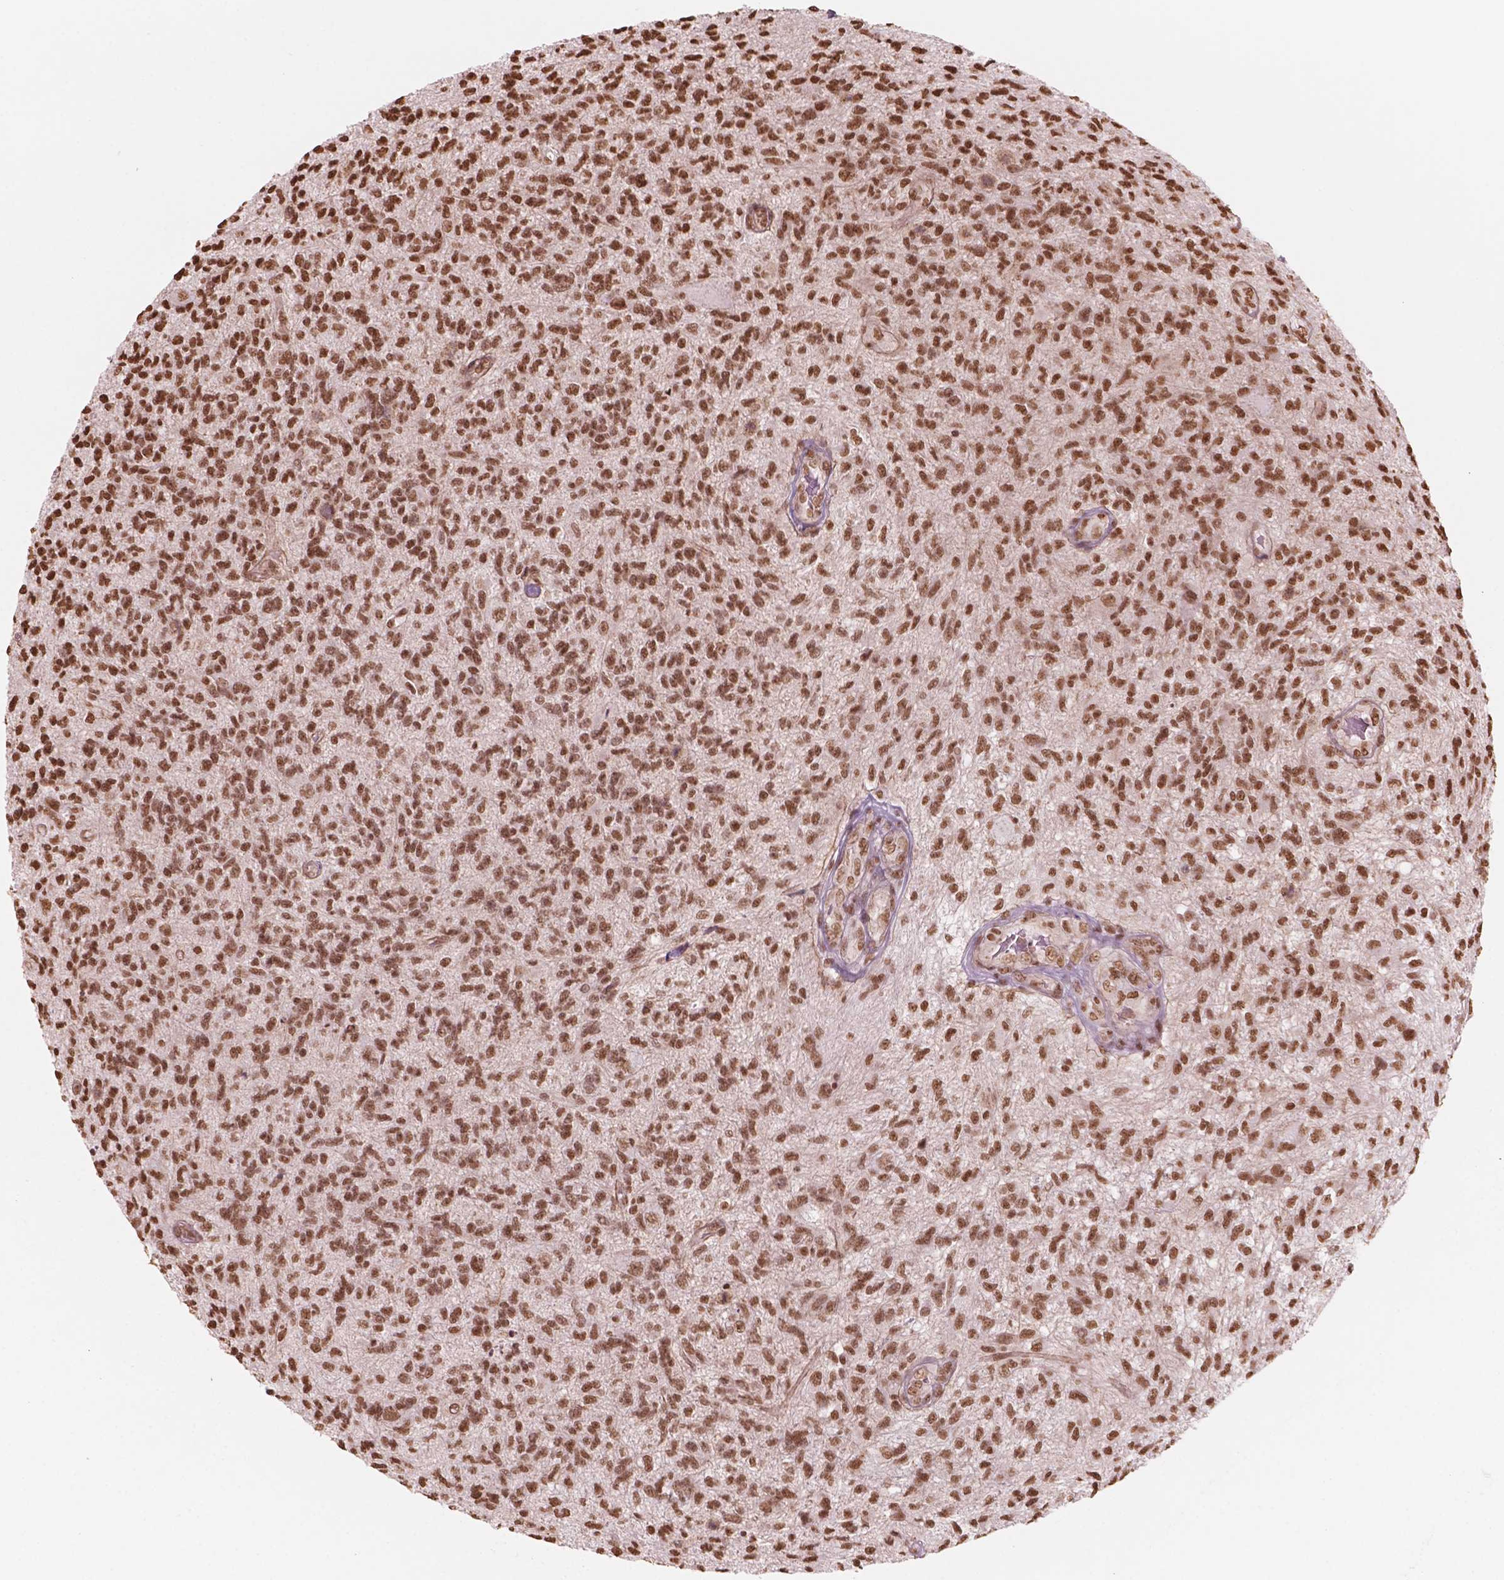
{"staining": {"intensity": "moderate", "quantity": ">75%", "location": "nuclear"}, "tissue": "glioma", "cell_type": "Tumor cells", "image_type": "cancer", "snomed": [{"axis": "morphology", "description": "Glioma, malignant, High grade"}, {"axis": "topography", "description": "Brain"}], "caption": "Human malignant glioma (high-grade) stained with a protein marker shows moderate staining in tumor cells.", "gene": "GTF3C5", "patient": {"sex": "male", "age": 56}}